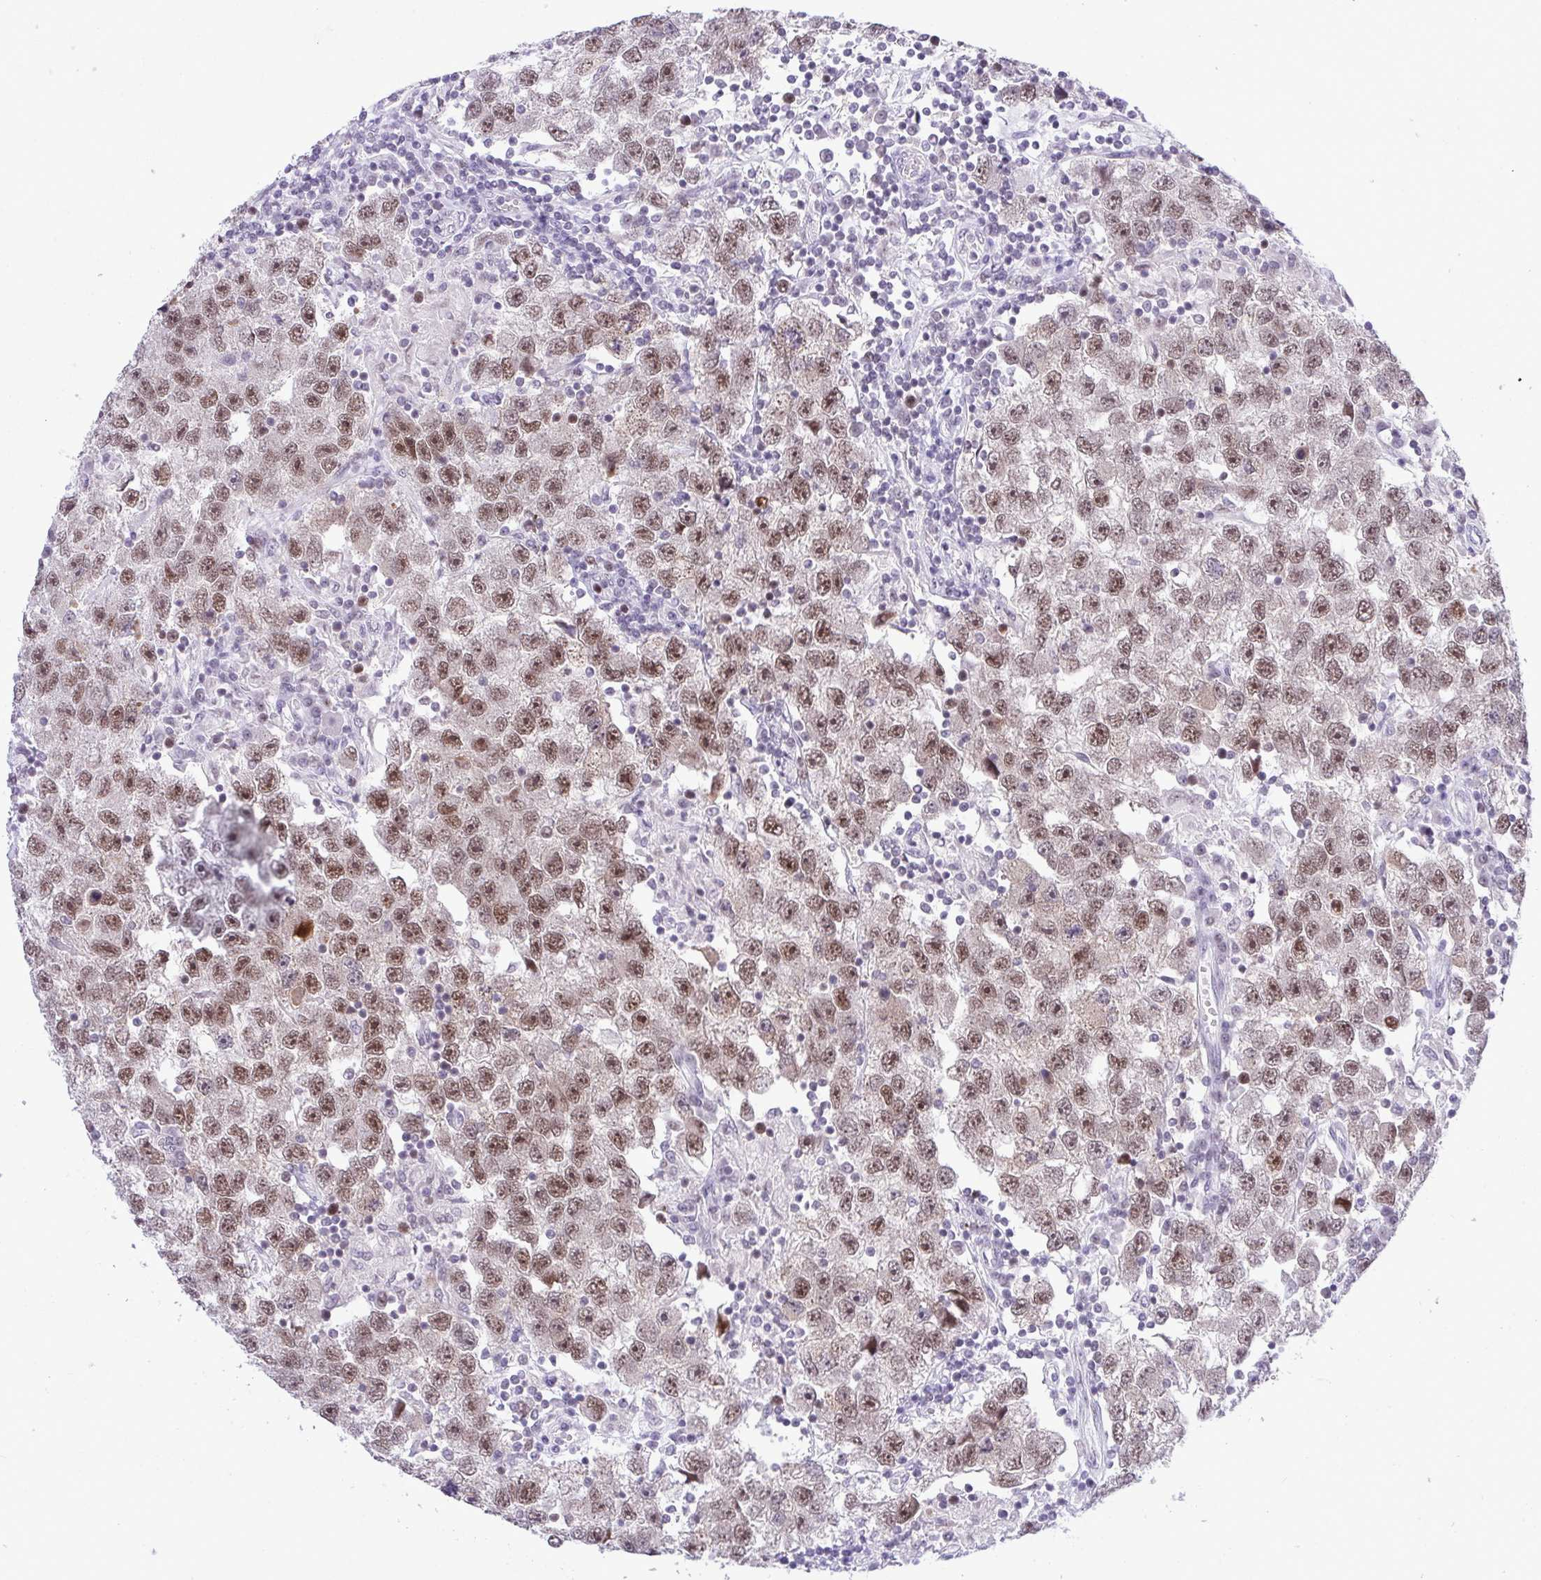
{"staining": {"intensity": "moderate", "quantity": ">75%", "location": "nuclear"}, "tissue": "testis cancer", "cell_type": "Tumor cells", "image_type": "cancer", "snomed": [{"axis": "morphology", "description": "Seminoma, NOS"}, {"axis": "topography", "description": "Testis"}], "caption": "Testis seminoma stained for a protein demonstrates moderate nuclear positivity in tumor cells. The staining was performed using DAB to visualize the protein expression in brown, while the nuclei were stained in blue with hematoxylin (Magnification: 20x).", "gene": "RFC4", "patient": {"sex": "male", "age": 26}}